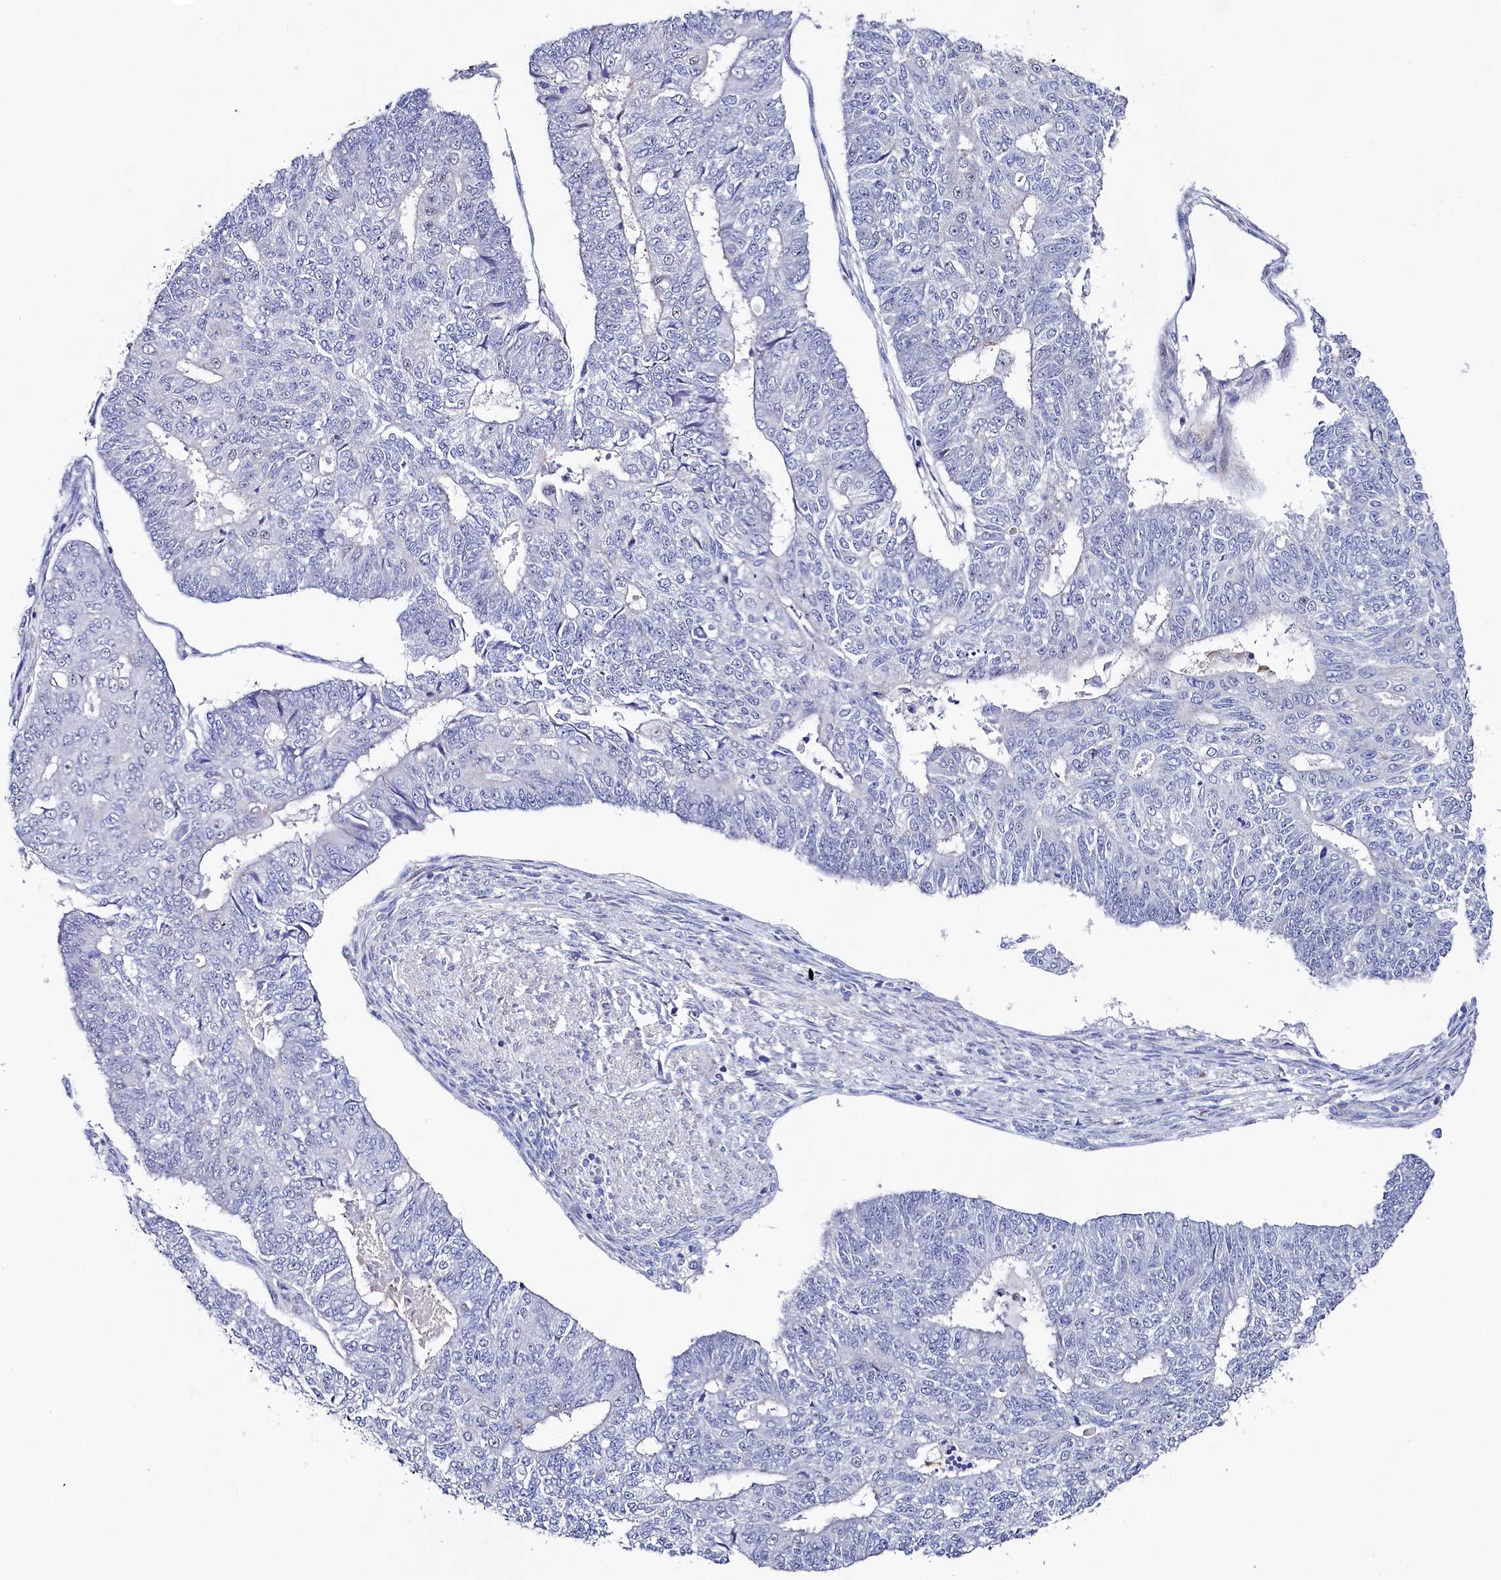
{"staining": {"intensity": "negative", "quantity": "none", "location": "none"}, "tissue": "endometrial cancer", "cell_type": "Tumor cells", "image_type": "cancer", "snomed": [{"axis": "morphology", "description": "Adenocarcinoma, NOS"}, {"axis": "topography", "description": "Endometrium"}], "caption": "Endometrial cancer was stained to show a protein in brown. There is no significant expression in tumor cells. Brightfield microscopy of IHC stained with DAB (brown) and hematoxylin (blue), captured at high magnification.", "gene": "PIK3C3", "patient": {"sex": "female", "age": 32}}